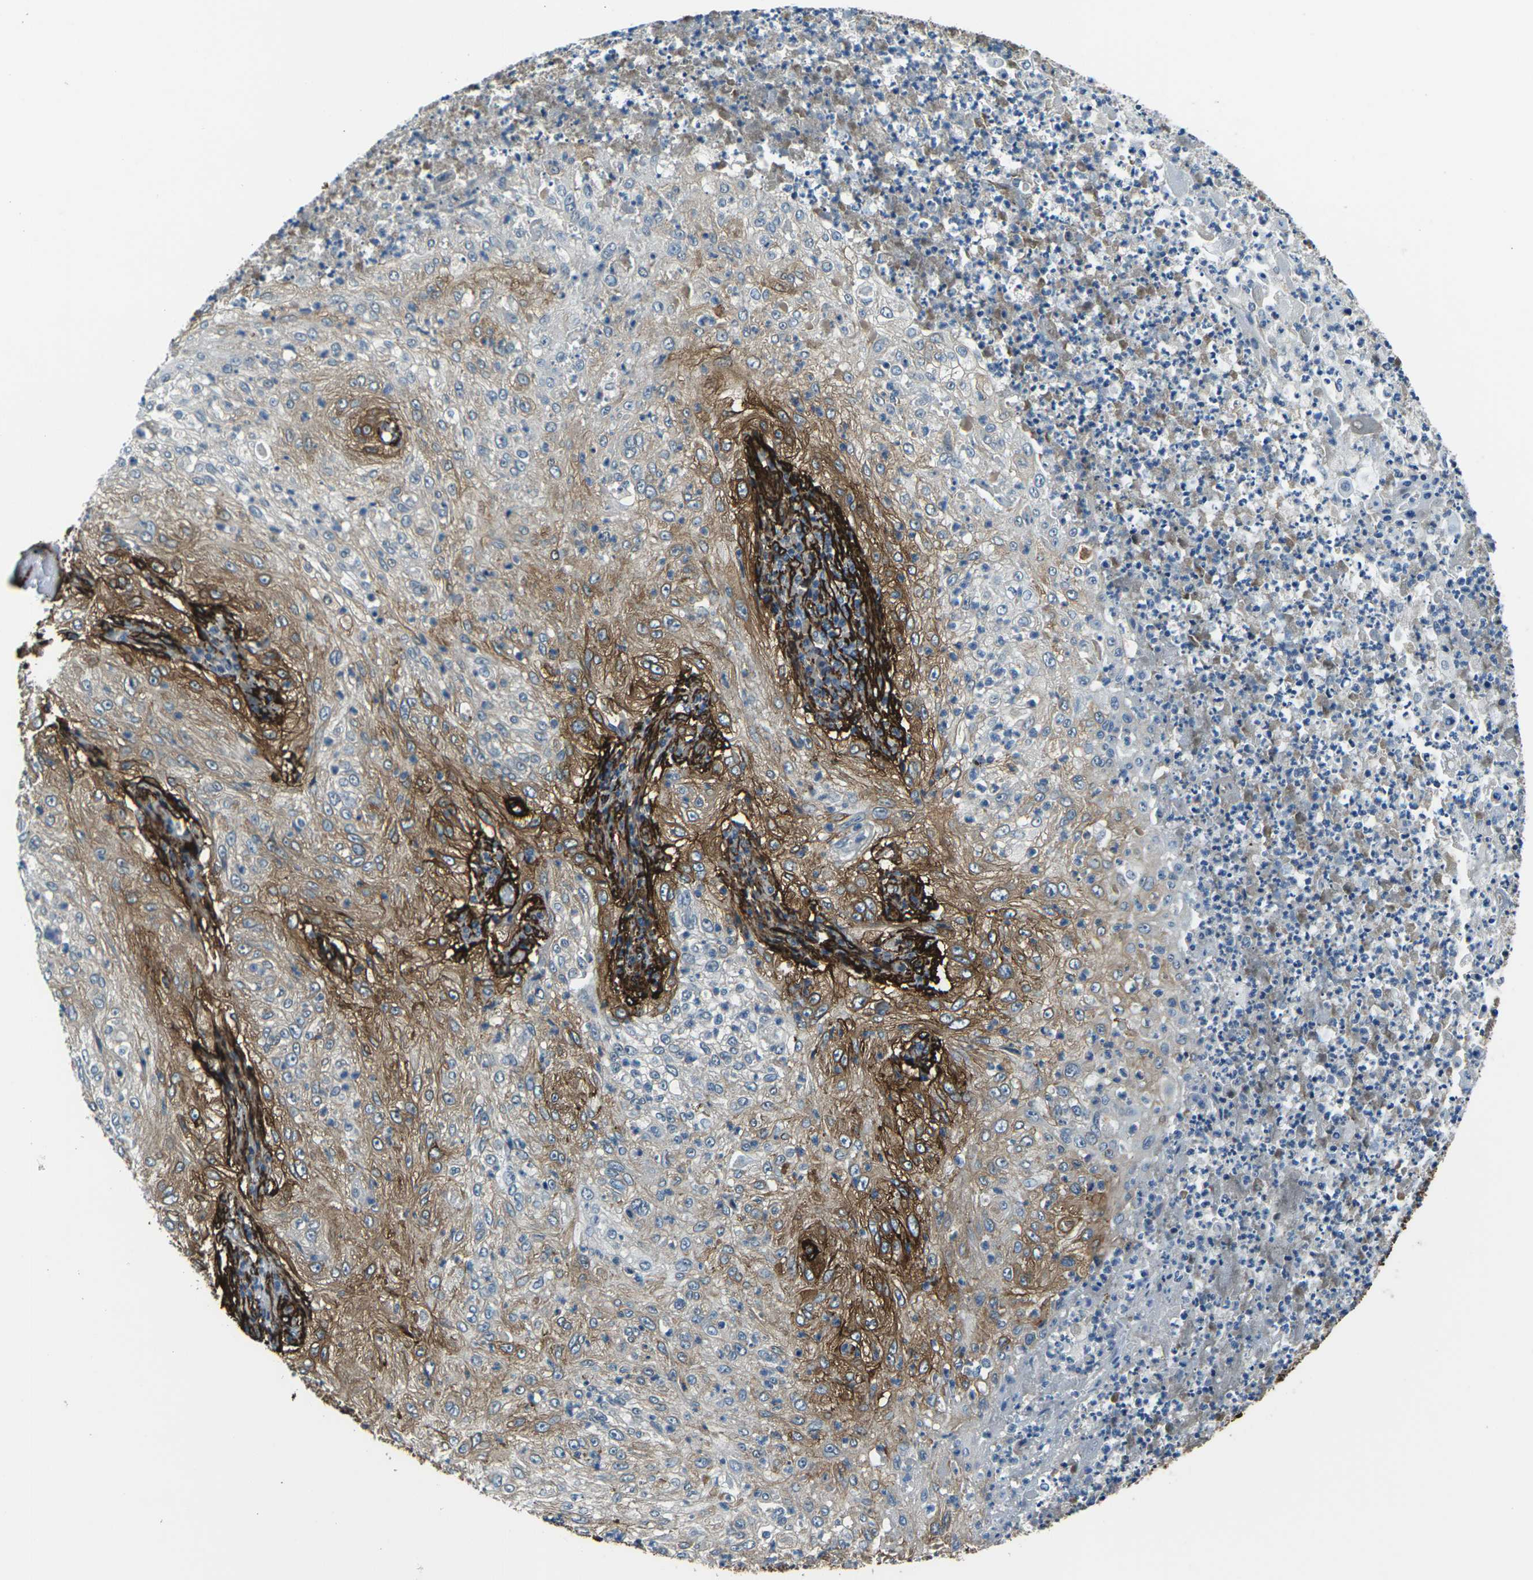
{"staining": {"intensity": "moderate", "quantity": "25%-75%", "location": "cytoplasmic/membranous"}, "tissue": "lung cancer", "cell_type": "Tumor cells", "image_type": "cancer", "snomed": [{"axis": "morphology", "description": "Inflammation, NOS"}, {"axis": "morphology", "description": "Squamous cell carcinoma, NOS"}, {"axis": "topography", "description": "Lymph node"}, {"axis": "topography", "description": "Soft tissue"}, {"axis": "topography", "description": "Lung"}], "caption": "This photomicrograph reveals IHC staining of squamous cell carcinoma (lung), with medium moderate cytoplasmic/membranous staining in about 25%-75% of tumor cells.", "gene": "GRAMD1C", "patient": {"sex": "male", "age": 66}}